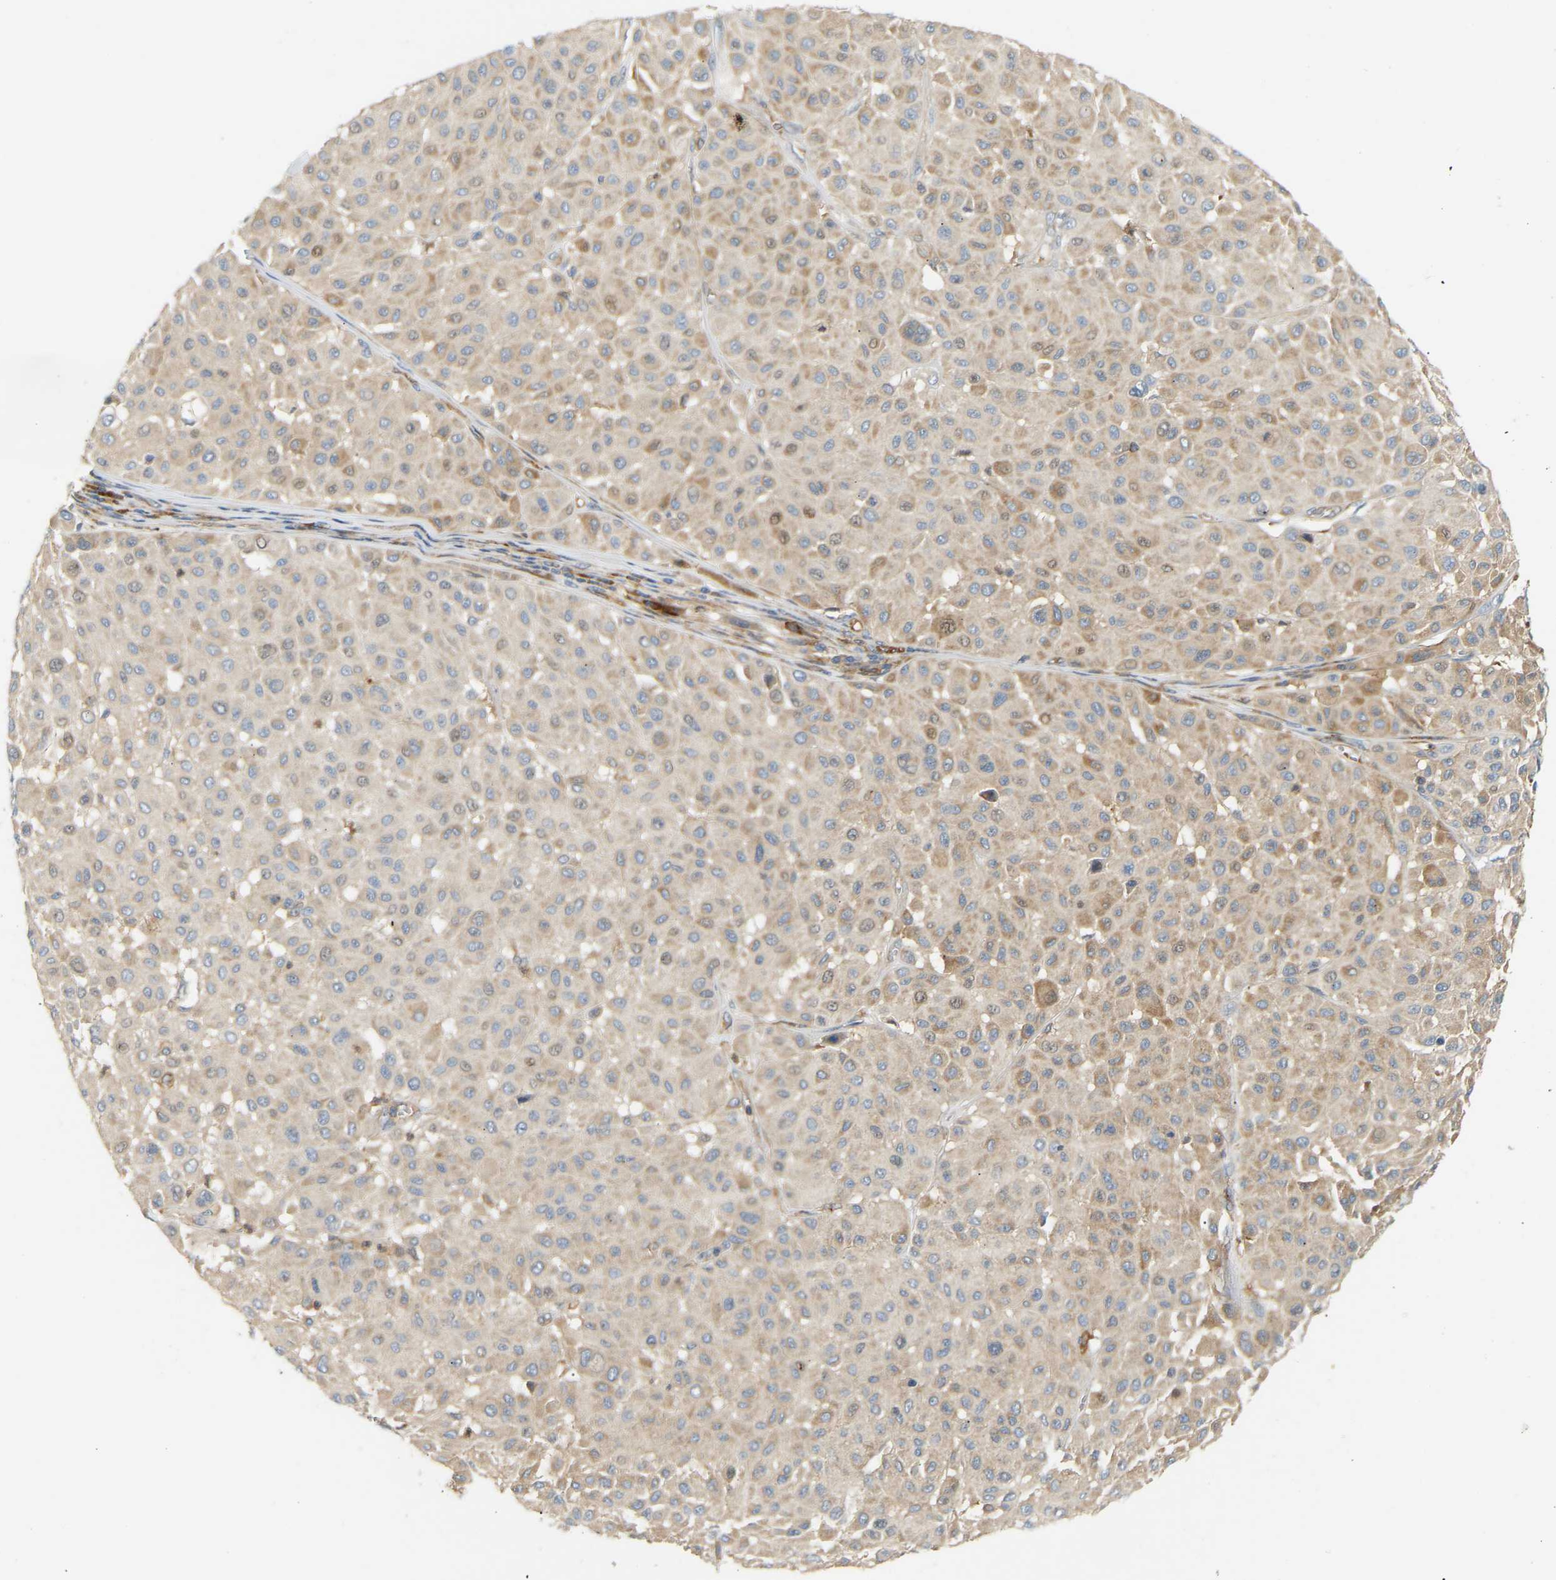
{"staining": {"intensity": "weak", "quantity": ">75%", "location": "cytoplasmic/membranous"}, "tissue": "melanoma", "cell_type": "Tumor cells", "image_type": "cancer", "snomed": [{"axis": "morphology", "description": "Malignant melanoma, Metastatic site"}, {"axis": "topography", "description": "Soft tissue"}], "caption": "Immunohistochemistry (IHC) of human malignant melanoma (metastatic site) shows low levels of weak cytoplasmic/membranous expression in approximately >75% of tumor cells. (IHC, brightfield microscopy, high magnification).", "gene": "PLCG2", "patient": {"sex": "male", "age": 41}}